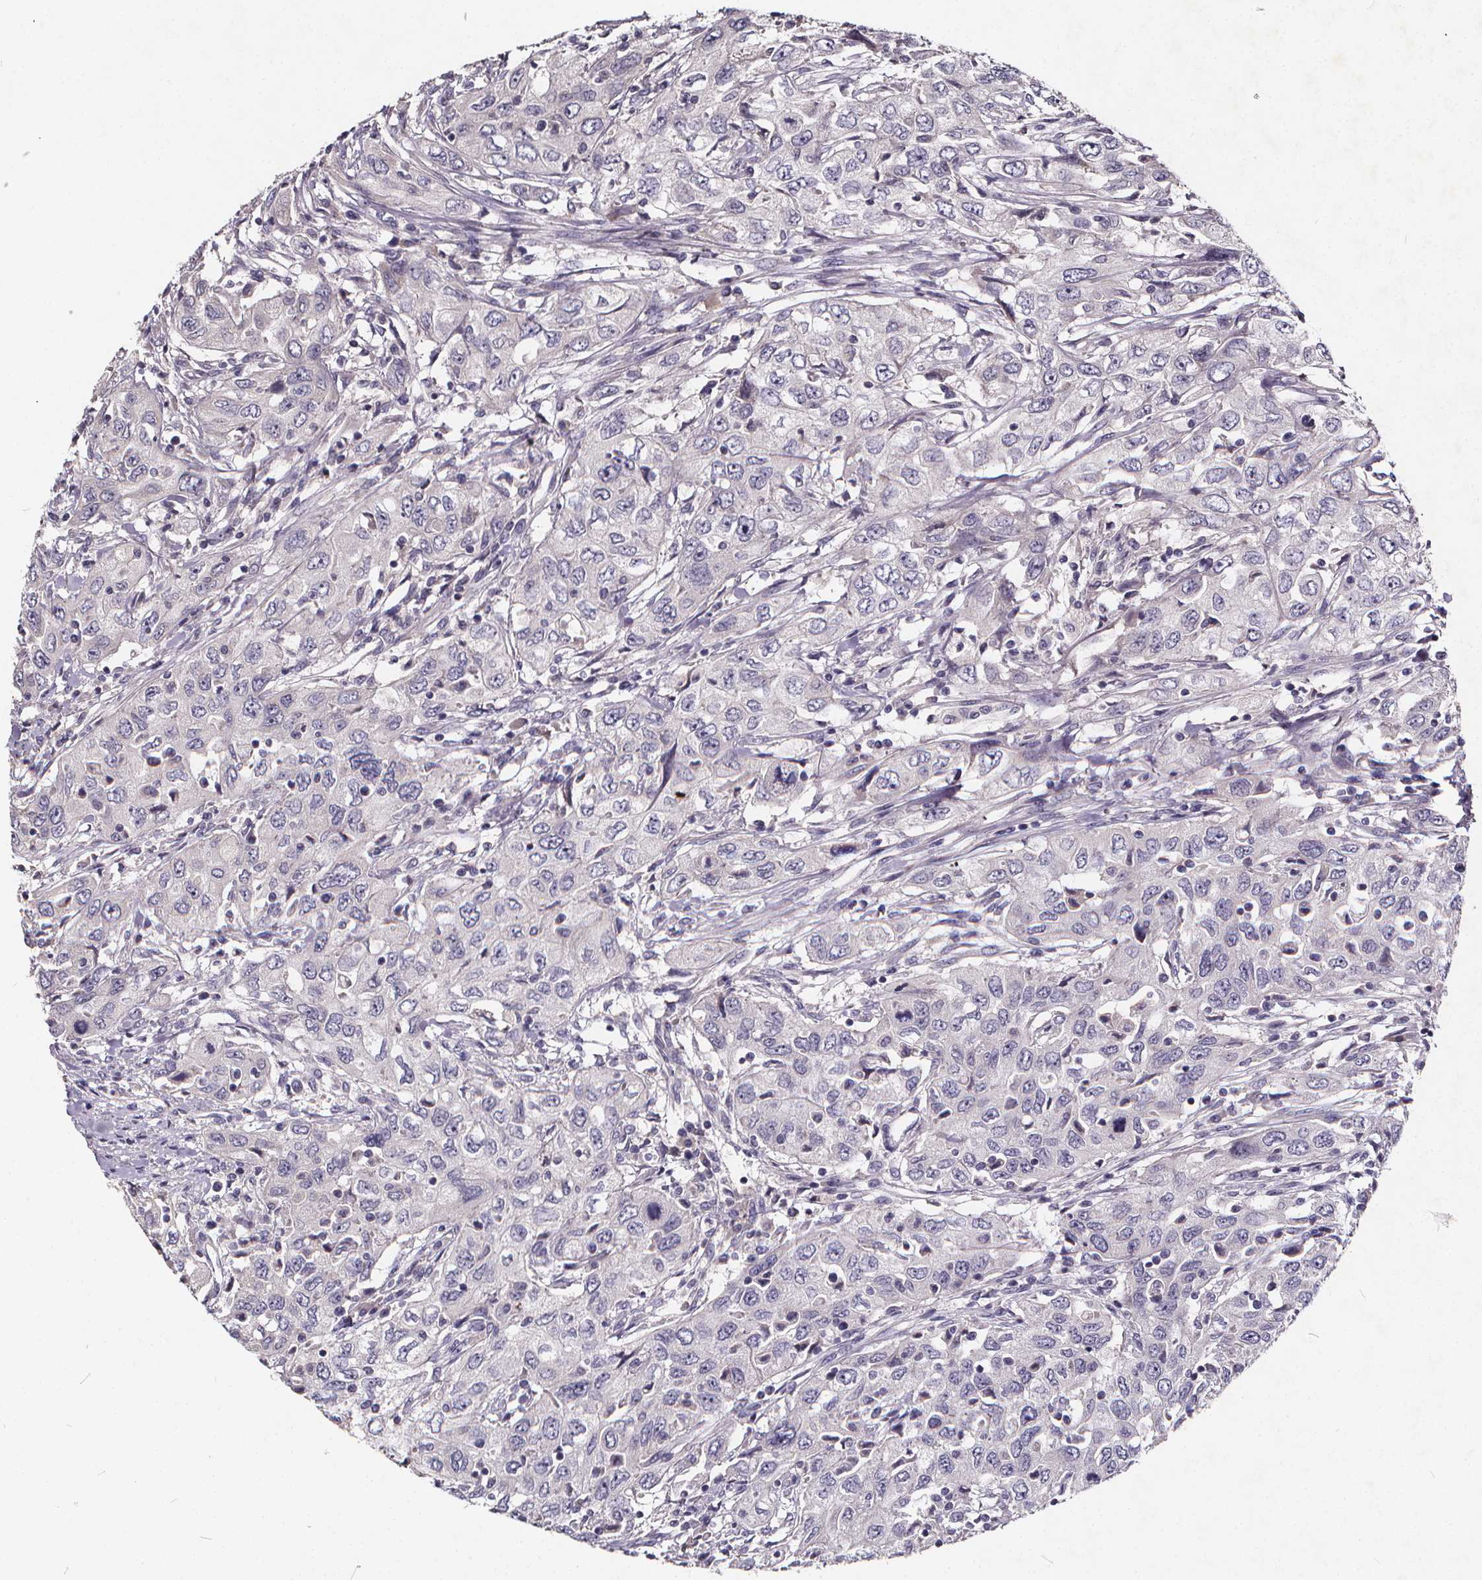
{"staining": {"intensity": "negative", "quantity": "none", "location": "none"}, "tissue": "urothelial cancer", "cell_type": "Tumor cells", "image_type": "cancer", "snomed": [{"axis": "morphology", "description": "Urothelial carcinoma, High grade"}, {"axis": "topography", "description": "Urinary bladder"}], "caption": "Tumor cells show no significant protein staining in high-grade urothelial carcinoma.", "gene": "TSPAN14", "patient": {"sex": "male", "age": 76}}